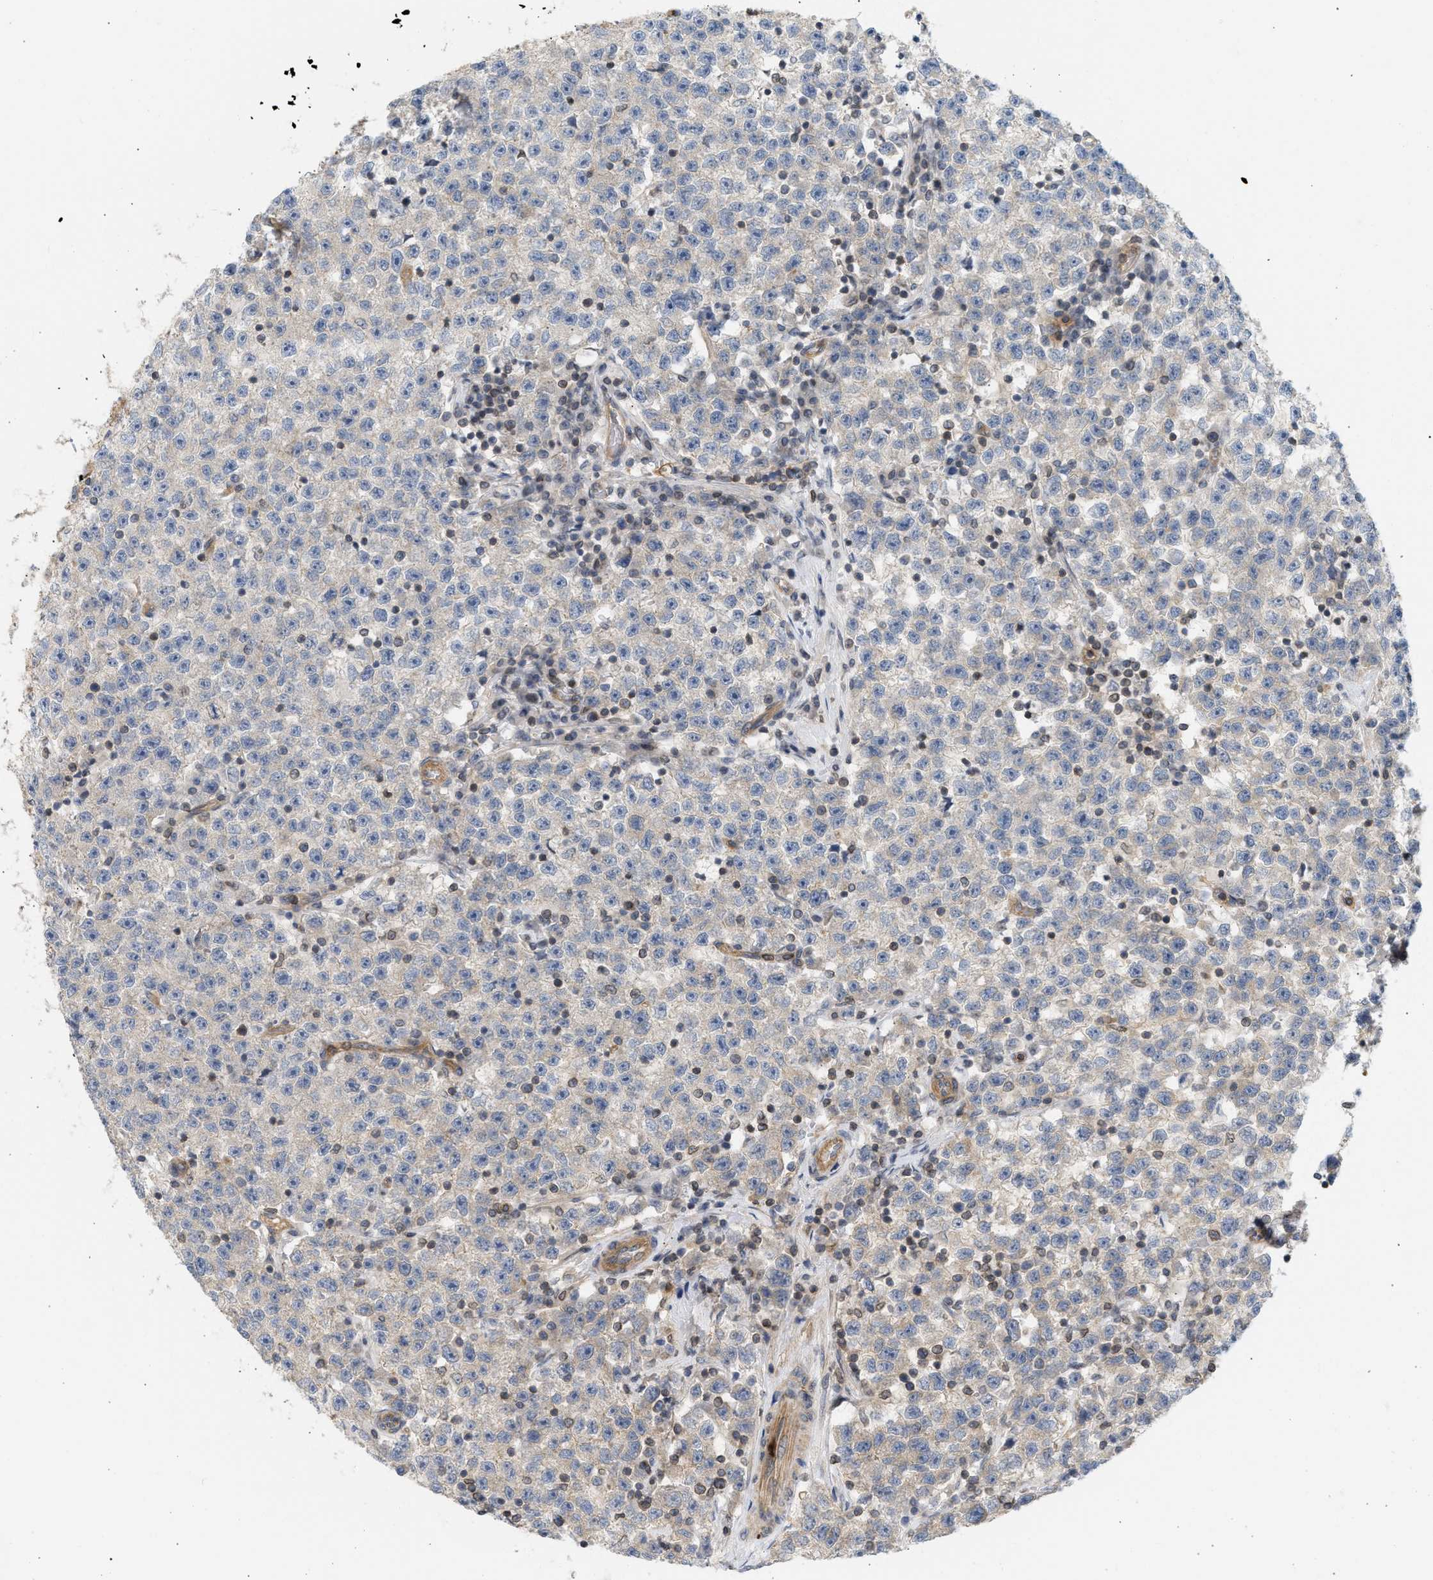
{"staining": {"intensity": "negative", "quantity": "none", "location": "none"}, "tissue": "testis cancer", "cell_type": "Tumor cells", "image_type": "cancer", "snomed": [{"axis": "morphology", "description": "Seminoma, NOS"}, {"axis": "topography", "description": "Testis"}], "caption": "Protein analysis of testis cancer (seminoma) exhibits no significant staining in tumor cells.", "gene": "STRN", "patient": {"sex": "male", "age": 22}}